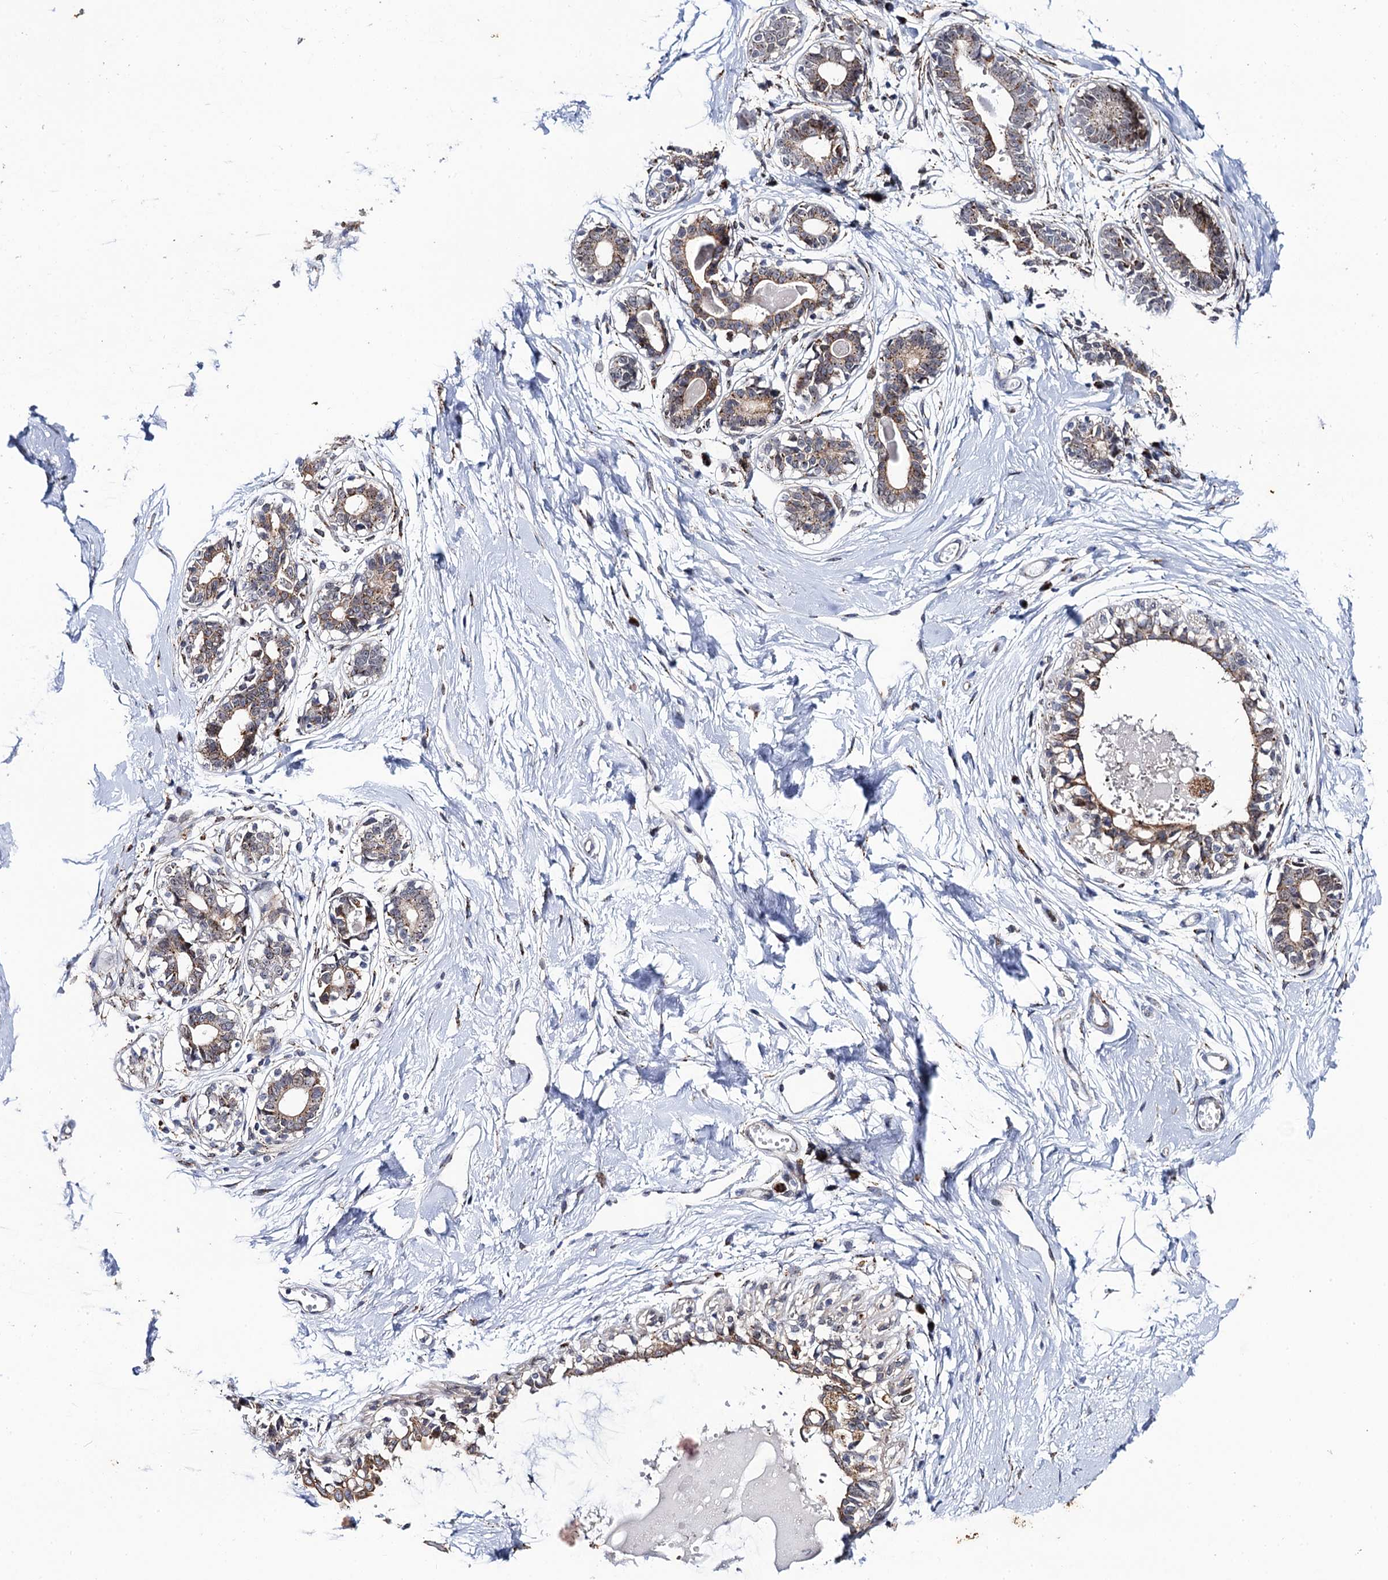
{"staining": {"intensity": "negative", "quantity": "none", "location": "none"}, "tissue": "breast", "cell_type": "Adipocytes", "image_type": "normal", "snomed": [{"axis": "morphology", "description": "Normal tissue, NOS"}, {"axis": "topography", "description": "Breast"}], "caption": "This is an IHC micrograph of benign breast. There is no staining in adipocytes.", "gene": "THAP2", "patient": {"sex": "female", "age": 45}}